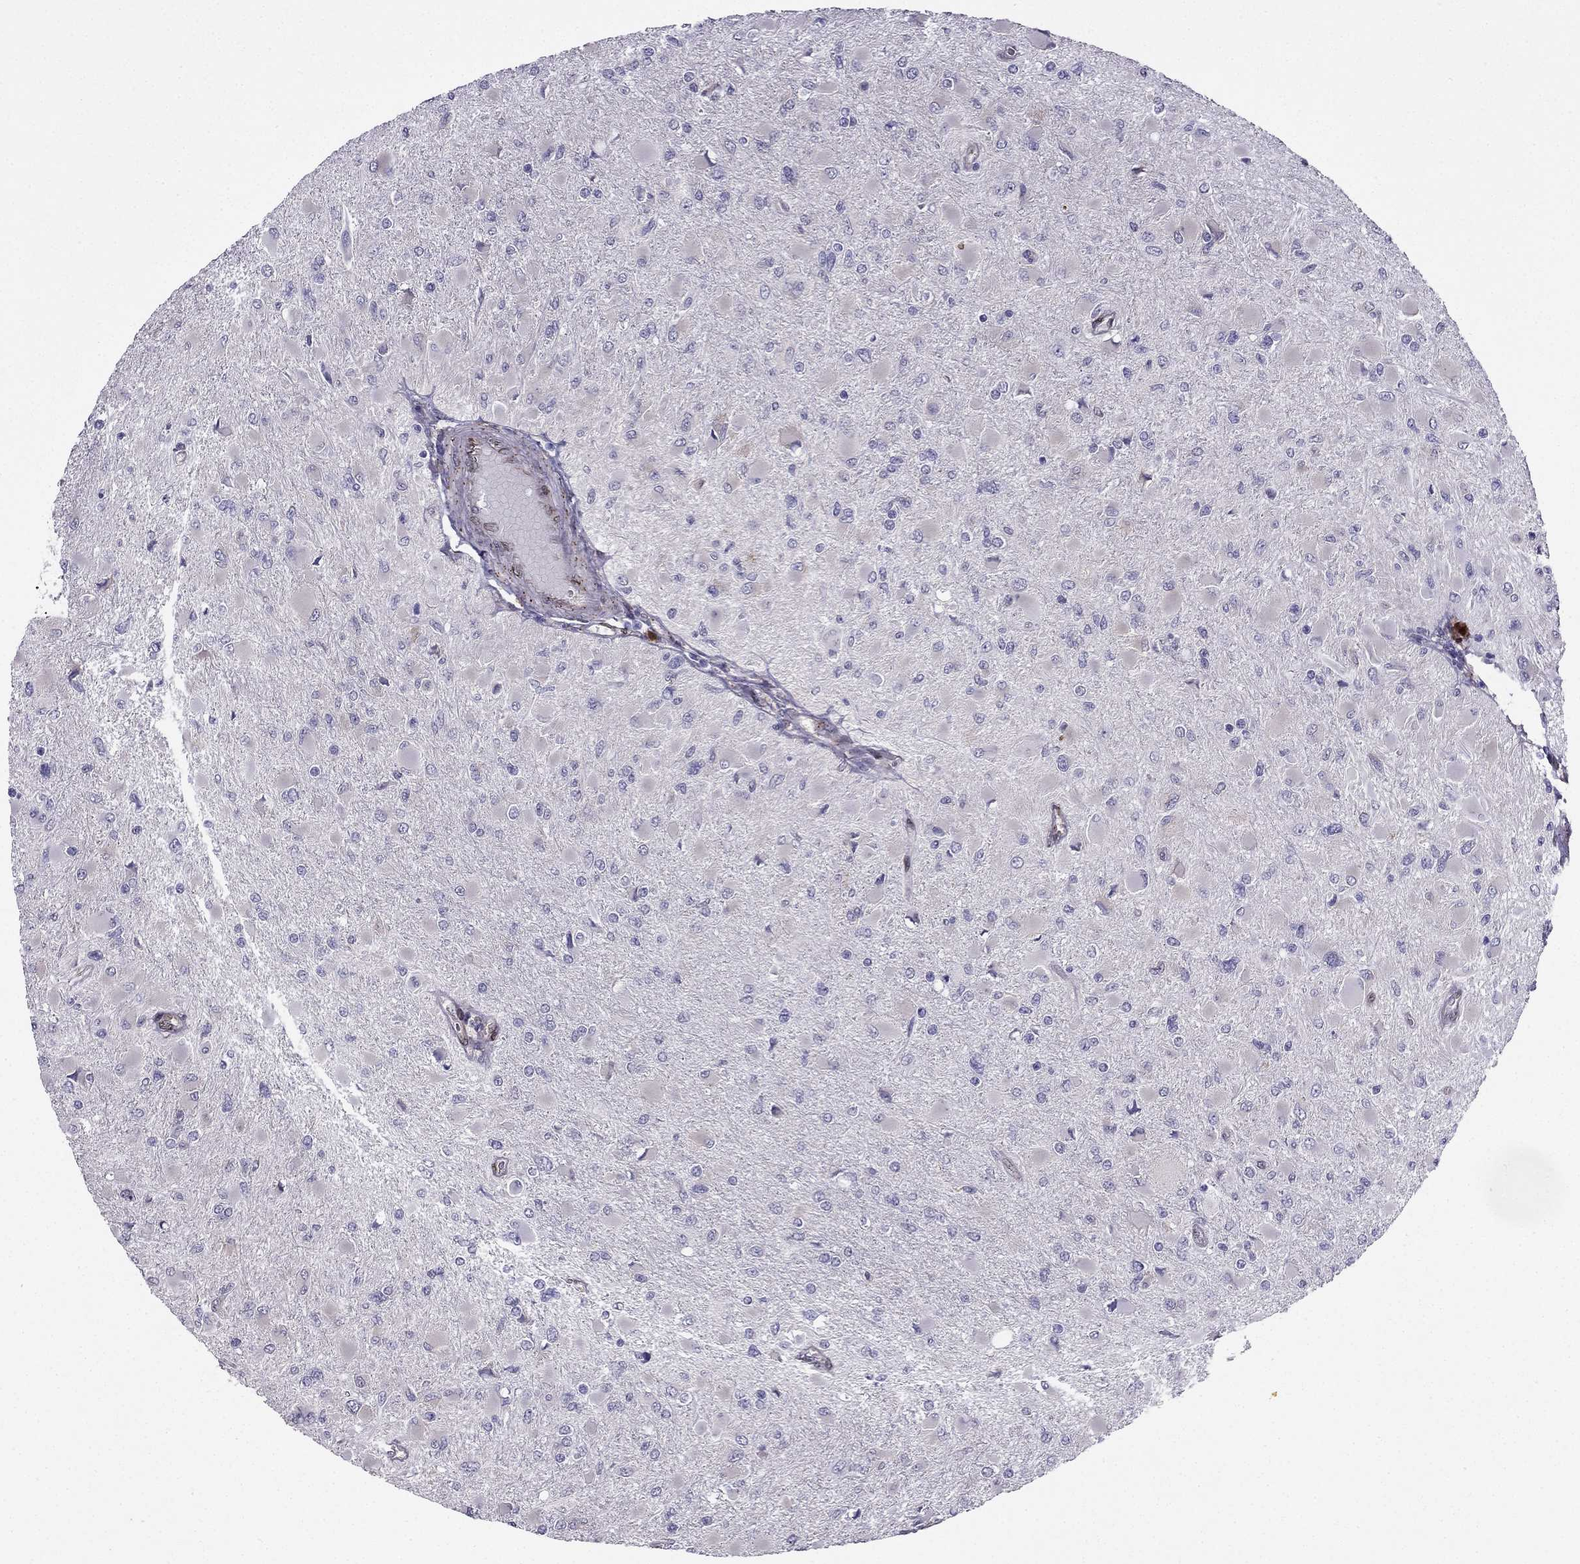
{"staining": {"intensity": "negative", "quantity": "none", "location": "none"}, "tissue": "glioma", "cell_type": "Tumor cells", "image_type": "cancer", "snomed": [{"axis": "morphology", "description": "Glioma, malignant, High grade"}, {"axis": "topography", "description": "Cerebral cortex"}], "caption": "Immunohistochemical staining of high-grade glioma (malignant) reveals no significant staining in tumor cells.", "gene": "IKBIP", "patient": {"sex": "female", "age": 36}}